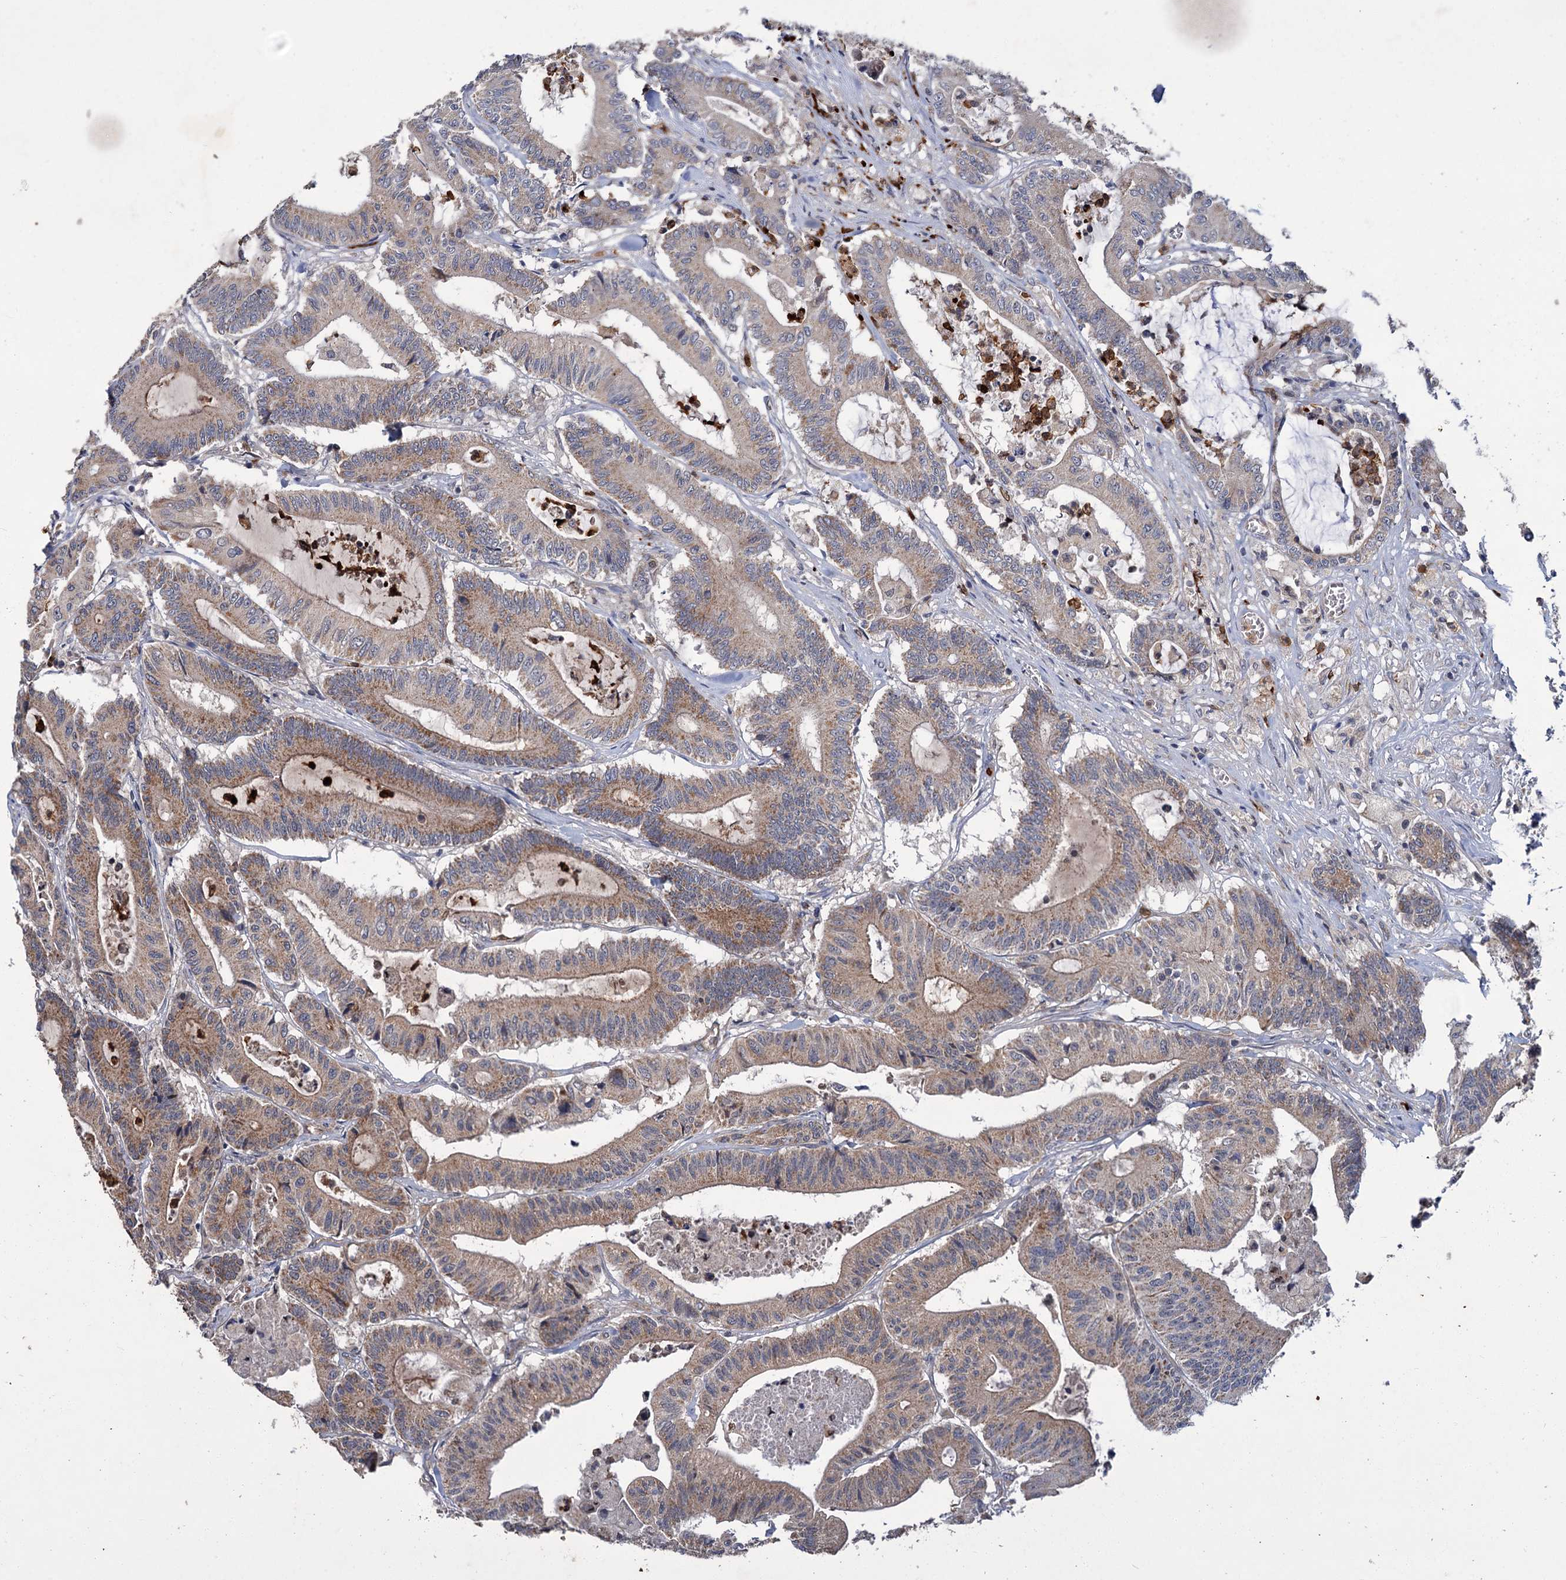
{"staining": {"intensity": "weak", "quantity": ">75%", "location": "cytoplasmic/membranous"}, "tissue": "colorectal cancer", "cell_type": "Tumor cells", "image_type": "cancer", "snomed": [{"axis": "morphology", "description": "Adenocarcinoma, NOS"}, {"axis": "topography", "description": "Colon"}], "caption": "This image reveals colorectal adenocarcinoma stained with immunohistochemistry to label a protein in brown. The cytoplasmic/membranous of tumor cells show weak positivity for the protein. Nuclei are counter-stained blue.", "gene": "DYNC2H1", "patient": {"sex": "female", "age": 84}}